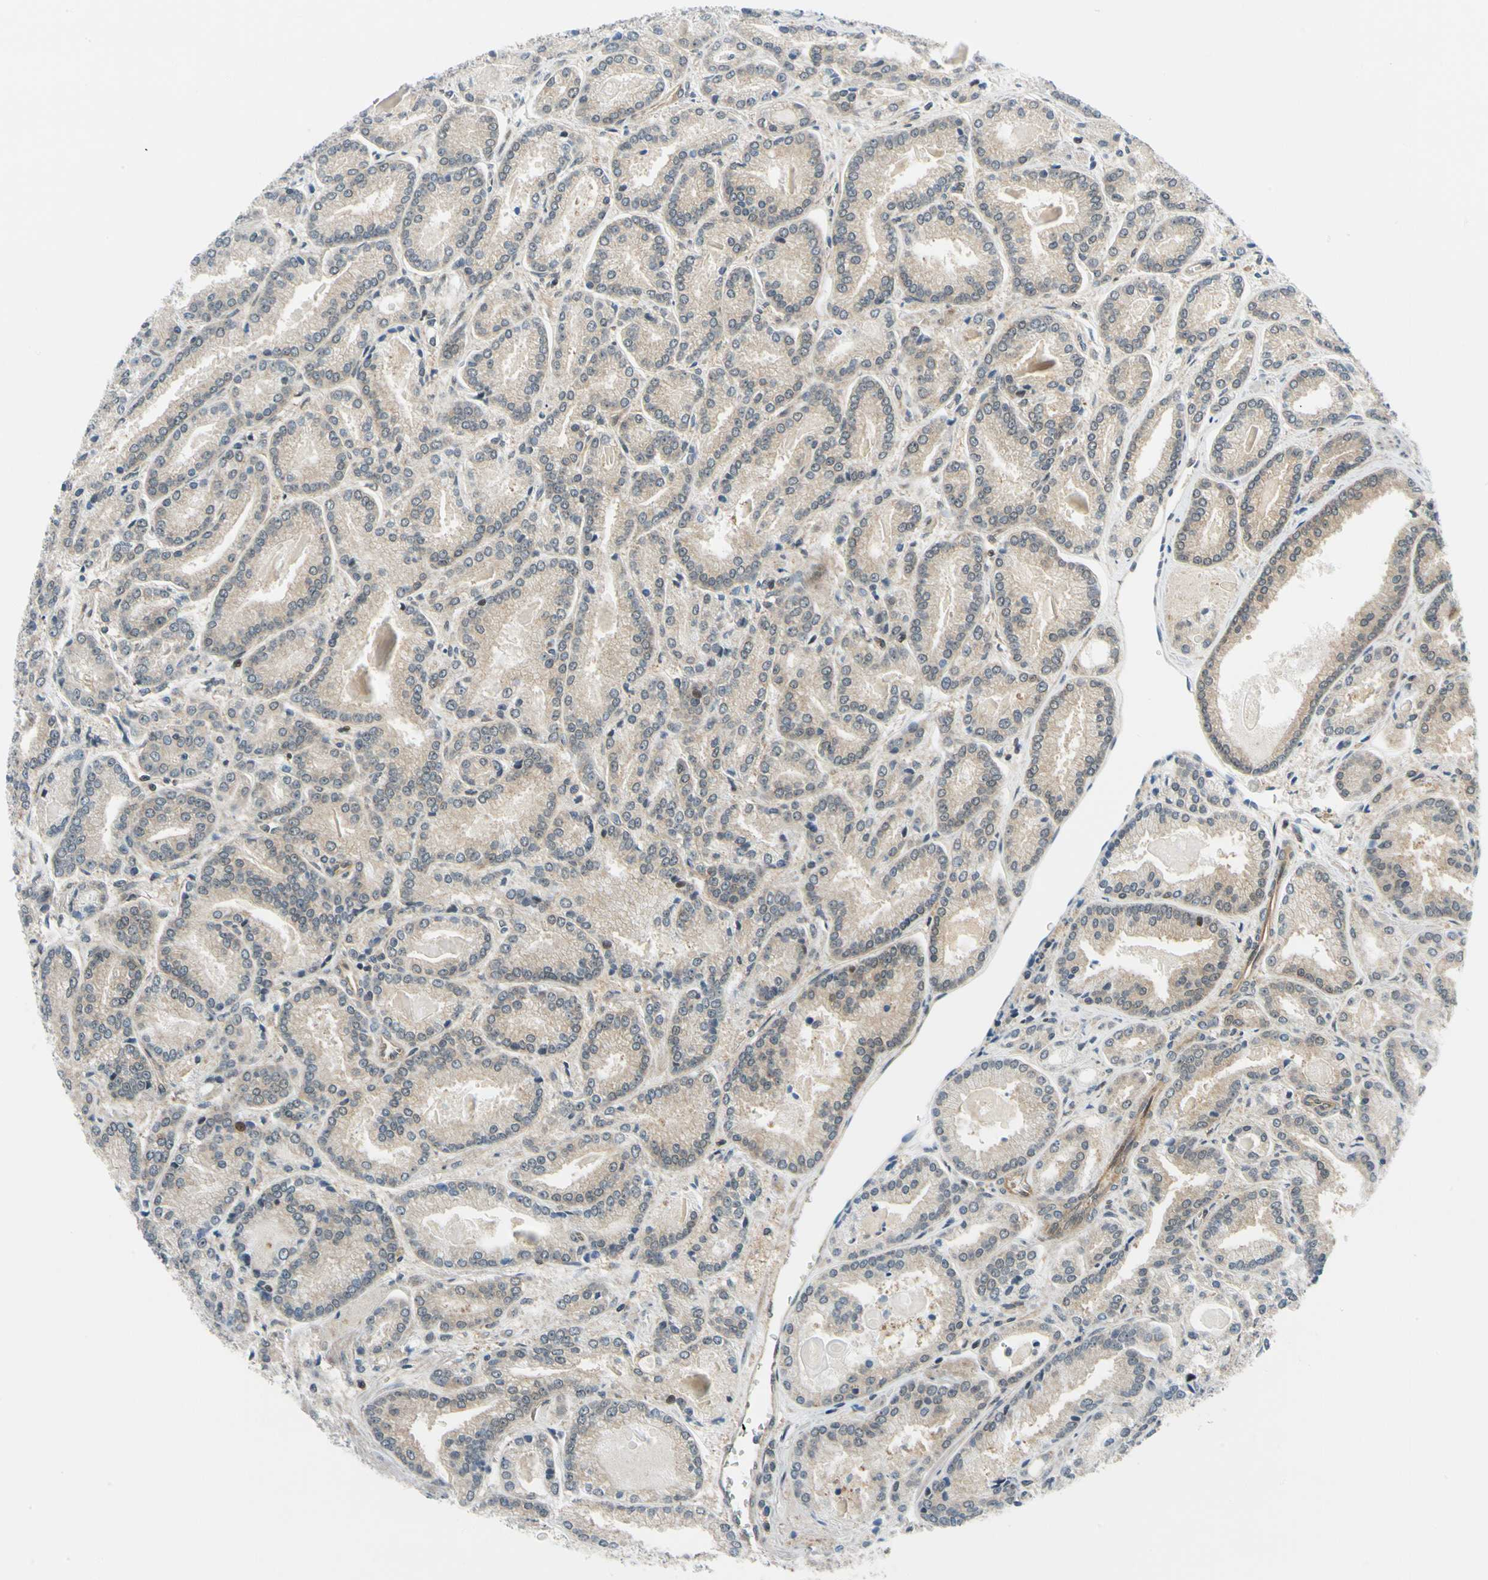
{"staining": {"intensity": "moderate", "quantity": "25%-75%", "location": "cytoplasmic/membranous"}, "tissue": "prostate cancer", "cell_type": "Tumor cells", "image_type": "cancer", "snomed": [{"axis": "morphology", "description": "Adenocarcinoma, Low grade"}, {"axis": "topography", "description": "Prostate"}], "caption": "Prostate low-grade adenocarcinoma was stained to show a protein in brown. There is medium levels of moderate cytoplasmic/membranous positivity in about 25%-75% of tumor cells.", "gene": "MAPK9", "patient": {"sex": "male", "age": 59}}